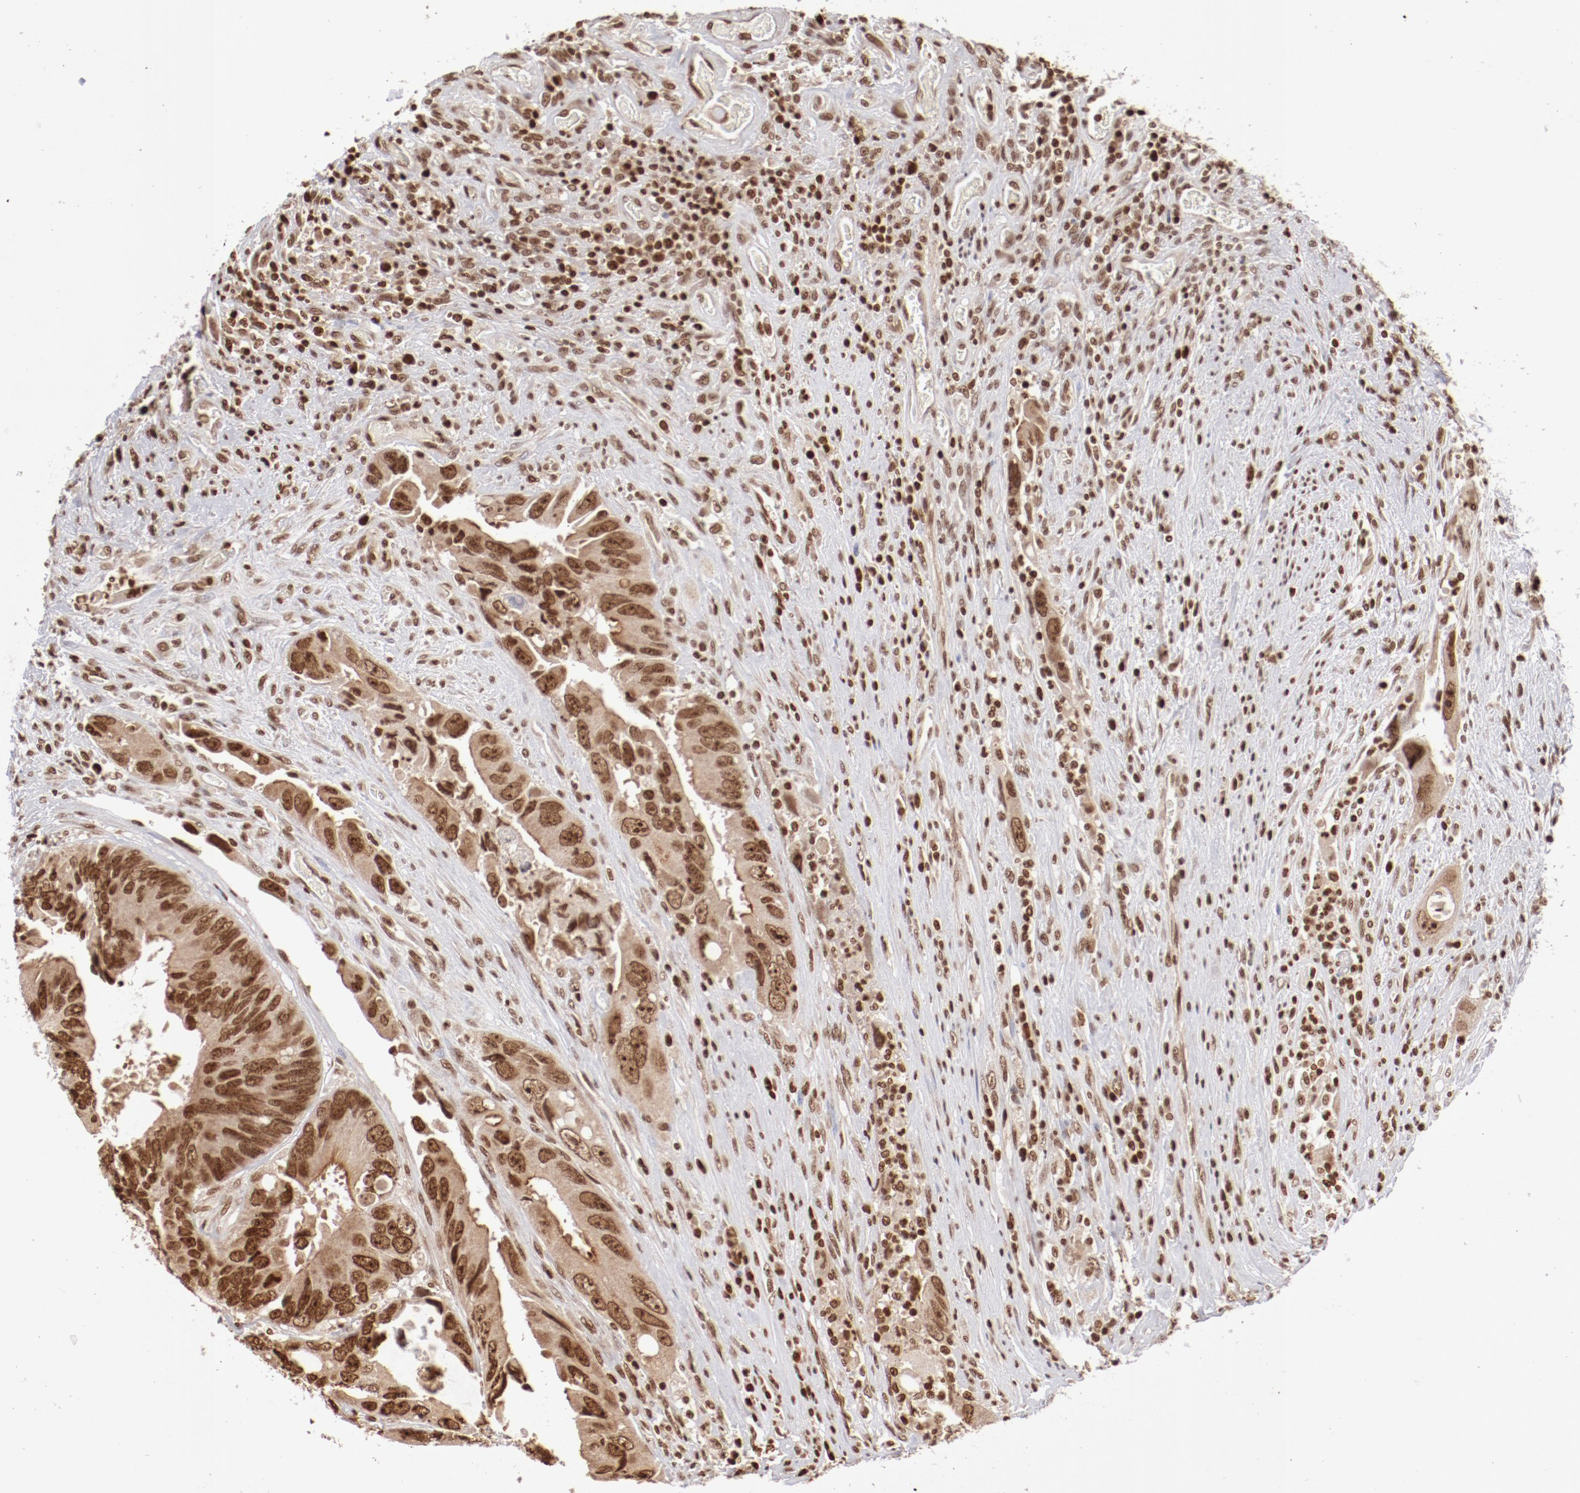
{"staining": {"intensity": "moderate", "quantity": ">75%", "location": "nuclear"}, "tissue": "colorectal cancer", "cell_type": "Tumor cells", "image_type": "cancer", "snomed": [{"axis": "morphology", "description": "Adenocarcinoma, NOS"}, {"axis": "topography", "description": "Rectum"}], "caption": "A medium amount of moderate nuclear staining is appreciated in about >75% of tumor cells in adenocarcinoma (colorectal) tissue.", "gene": "ABL2", "patient": {"sex": "male", "age": 70}}